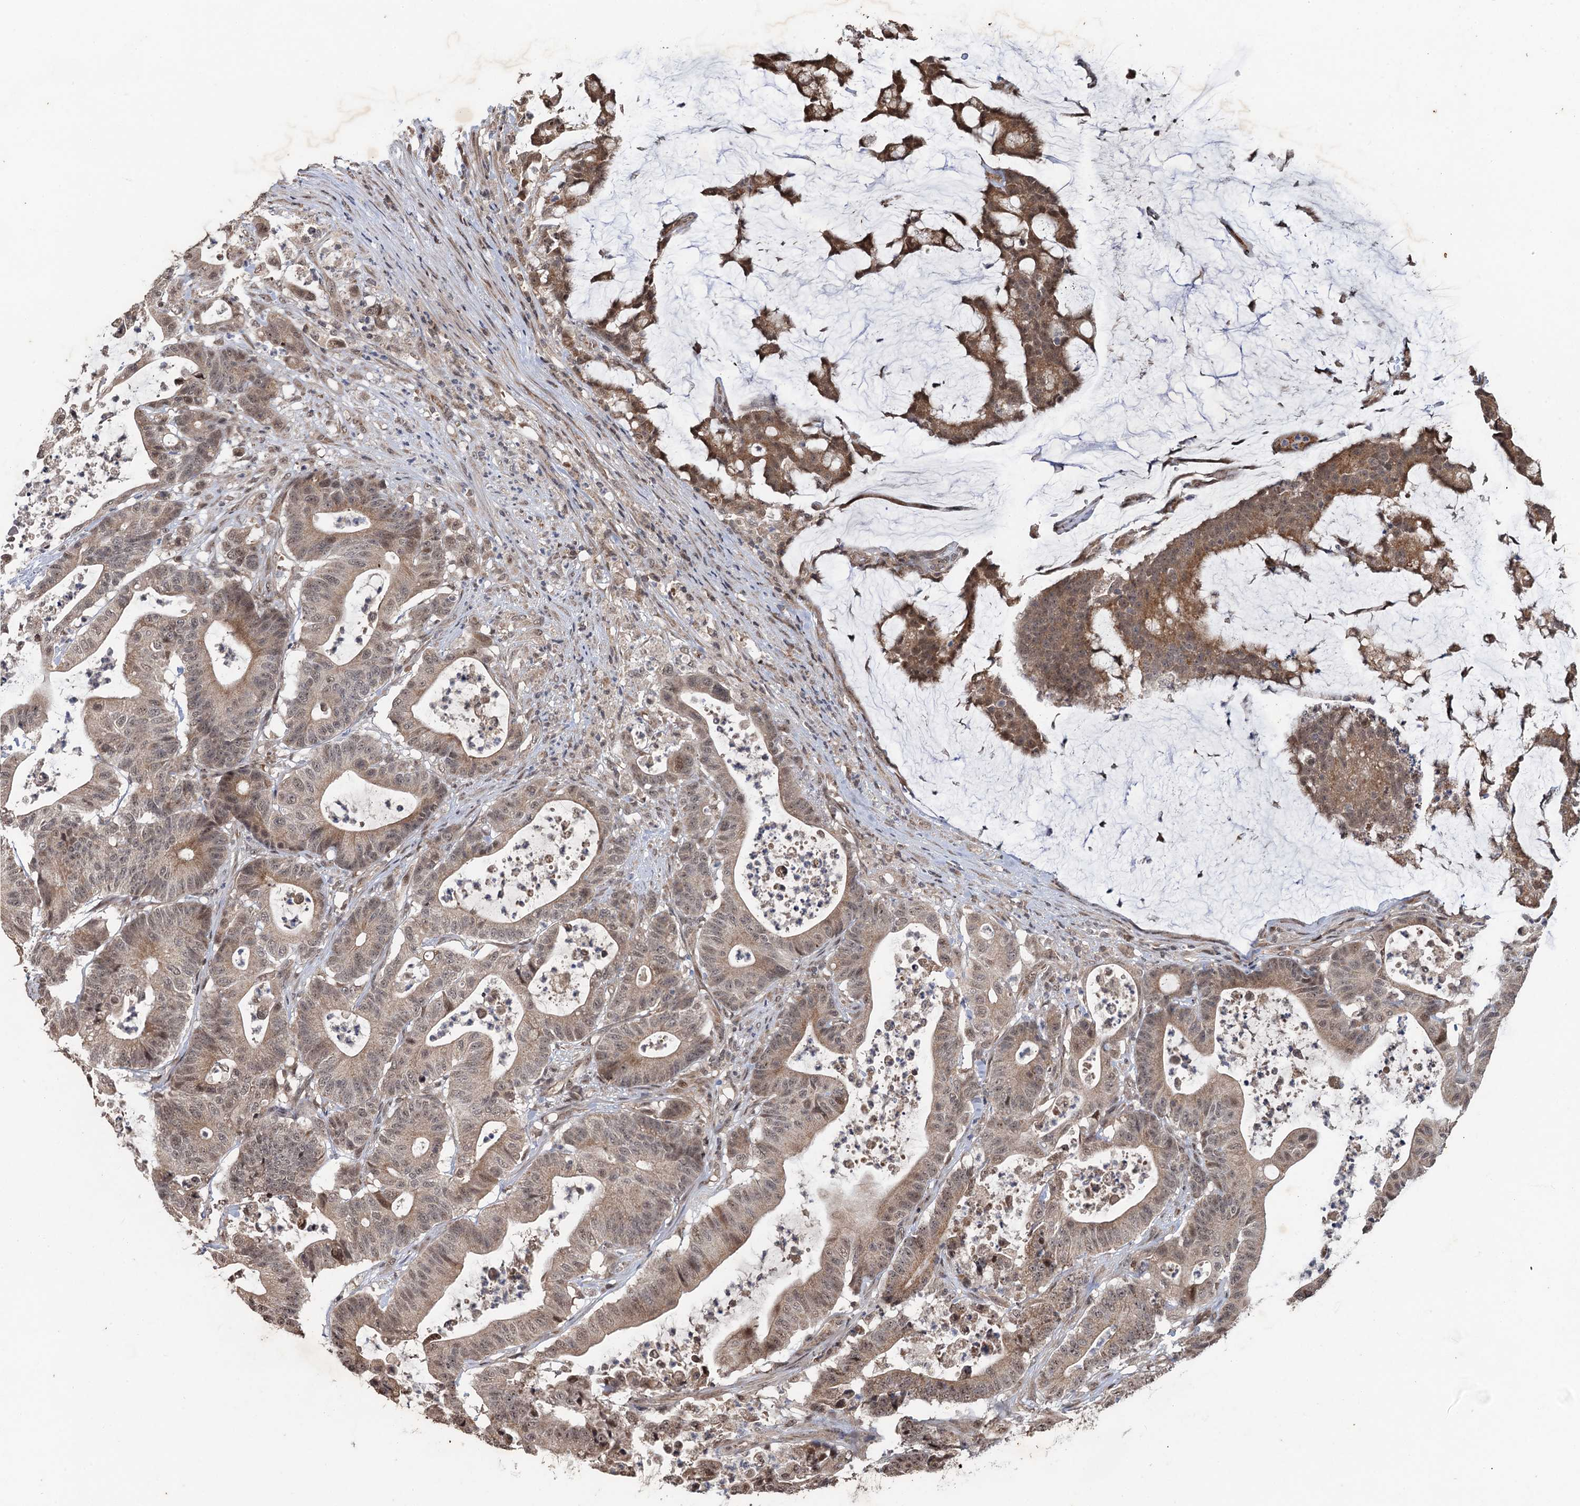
{"staining": {"intensity": "weak", "quantity": "25%-75%", "location": "cytoplasmic/membranous,nuclear"}, "tissue": "colorectal cancer", "cell_type": "Tumor cells", "image_type": "cancer", "snomed": [{"axis": "morphology", "description": "Adenocarcinoma, NOS"}, {"axis": "topography", "description": "Colon"}], "caption": "Weak cytoplasmic/membranous and nuclear protein staining is present in approximately 25%-75% of tumor cells in colorectal cancer (adenocarcinoma). Using DAB (brown) and hematoxylin (blue) stains, captured at high magnification using brightfield microscopy.", "gene": "REP15", "patient": {"sex": "female", "age": 84}}